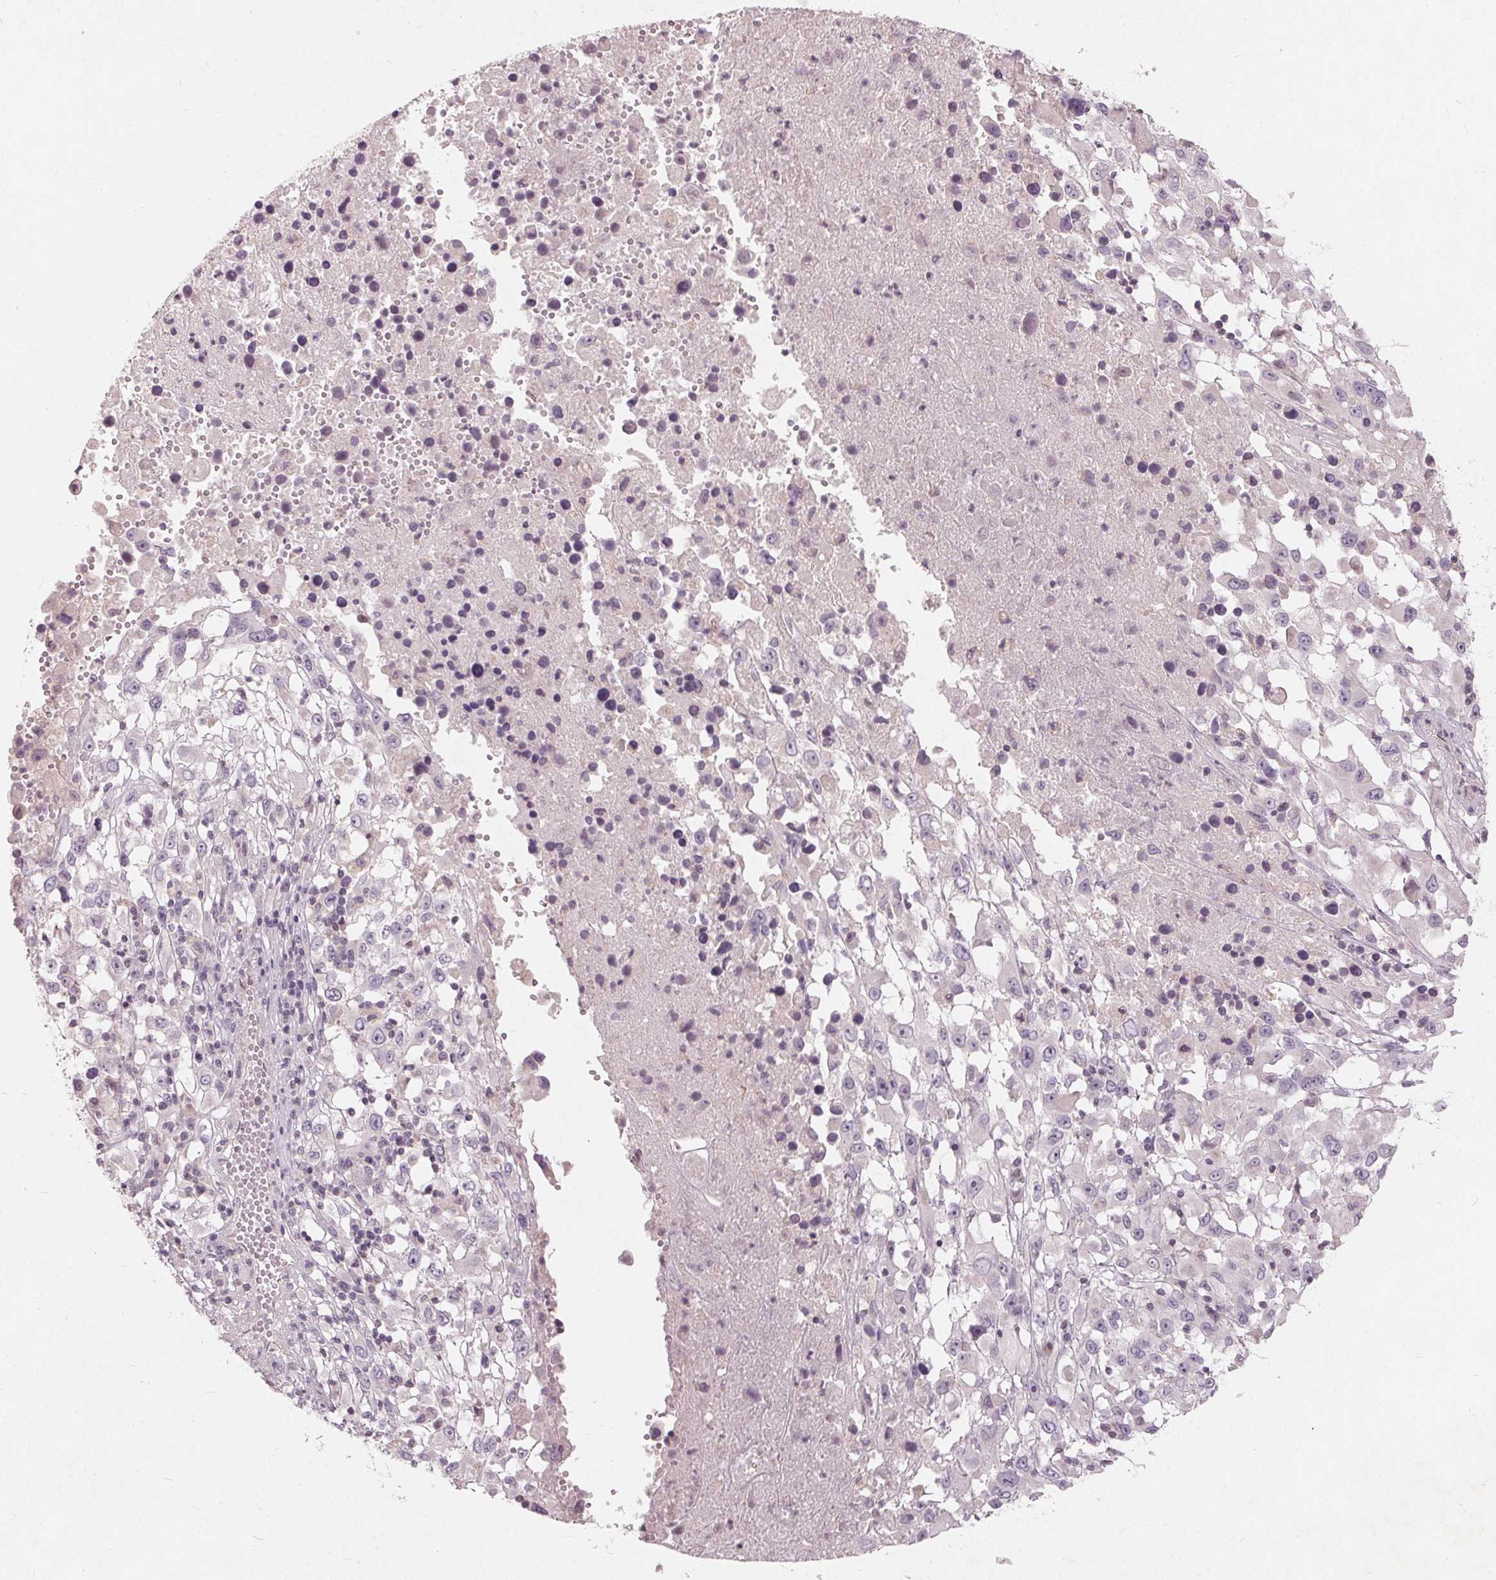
{"staining": {"intensity": "negative", "quantity": "none", "location": "none"}, "tissue": "melanoma", "cell_type": "Tumor cells", "image_type": "cancer", "snomed": [{"axis": "morphology", "description": "Malignant melanoma, Metastatic site"}, {"axis": "topography", "description": "Soft tissue"}], "caption": "DAB (3,3'-diaminobenzidine) immunohistochemical staining of malignant melanoma (metastatic site) displays no significant staining in tumor cells.", "gene": "TRIM60", "patient": {"sex": "male", "age": 50}}